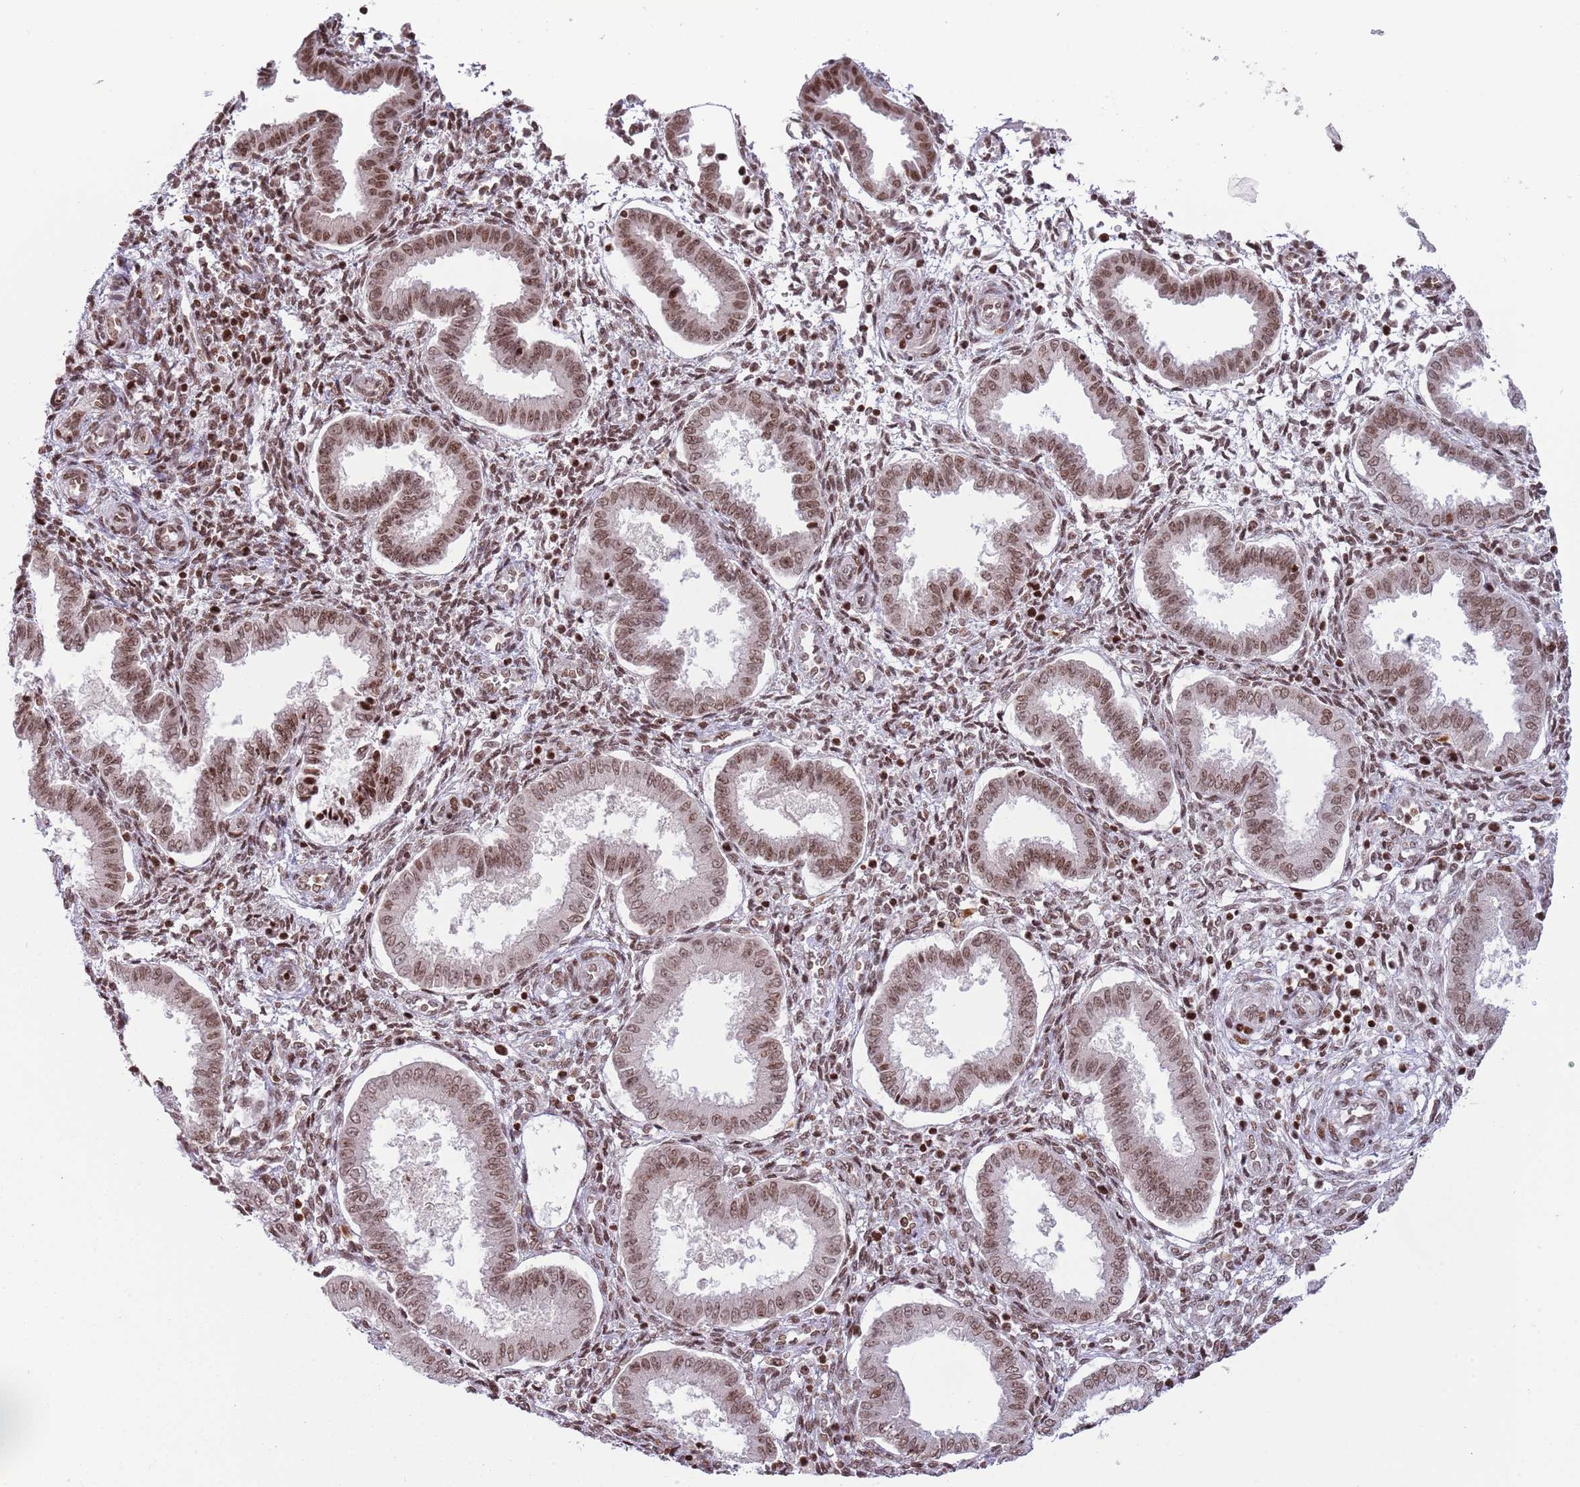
{"staining": {"intensity": "moderate", "quantity": ">75%", "location": "nuclear"}, "tissue": "endometrium", "cell_type": "Cells in endometrial stroma", "image_type": "normal", "snomed": [{"axis": "morphology", "description": "Normal tissue, NOS"}, {"axis": "topography", "description": "Endometrium"}], "caption": "A high-resolution micrograph shows IHC staining of benign endometrium, which shows moderate nuclear expression in approximately >75% of cells in endometrial stroma.", "gene": "SH3RF3", "patient": {"sex": "female", "age": 24}}